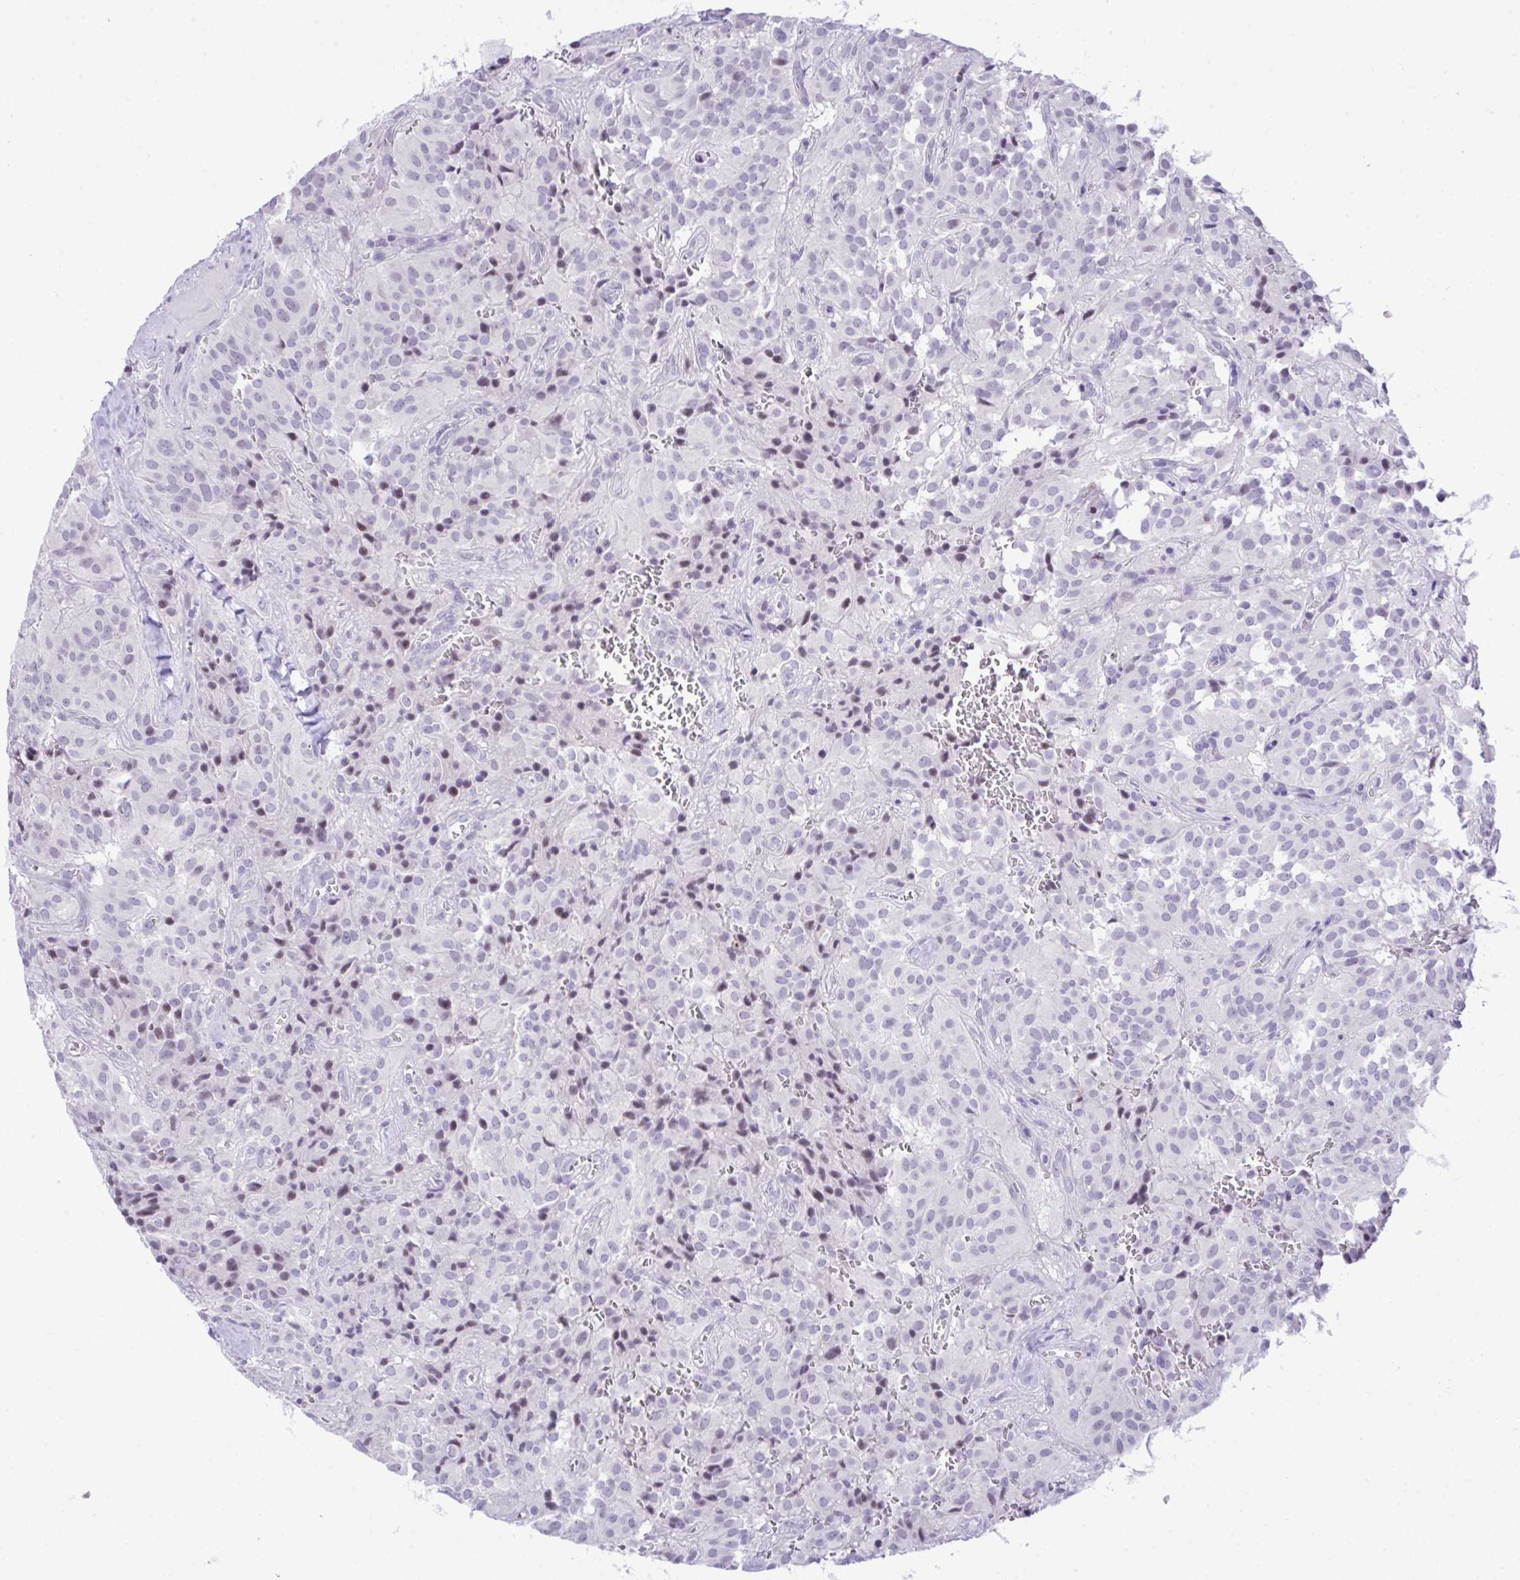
{"staining": {"intensity": "negative", "quantity": "none", "location": "none"}, "tissue": "glioma", "cell_type": "Tumor cells", "image_type": "cancer", "snomed": [{"axis": "morphology", "description": "Glioma, malignant, Low grade"}, {"axis": "topography", "description": "Brain"}], "caption": "Tumor cells are negative for brown protein staining in glioma.", "gene": "EID3", "patient": {"sex": "male", "age": 42}}